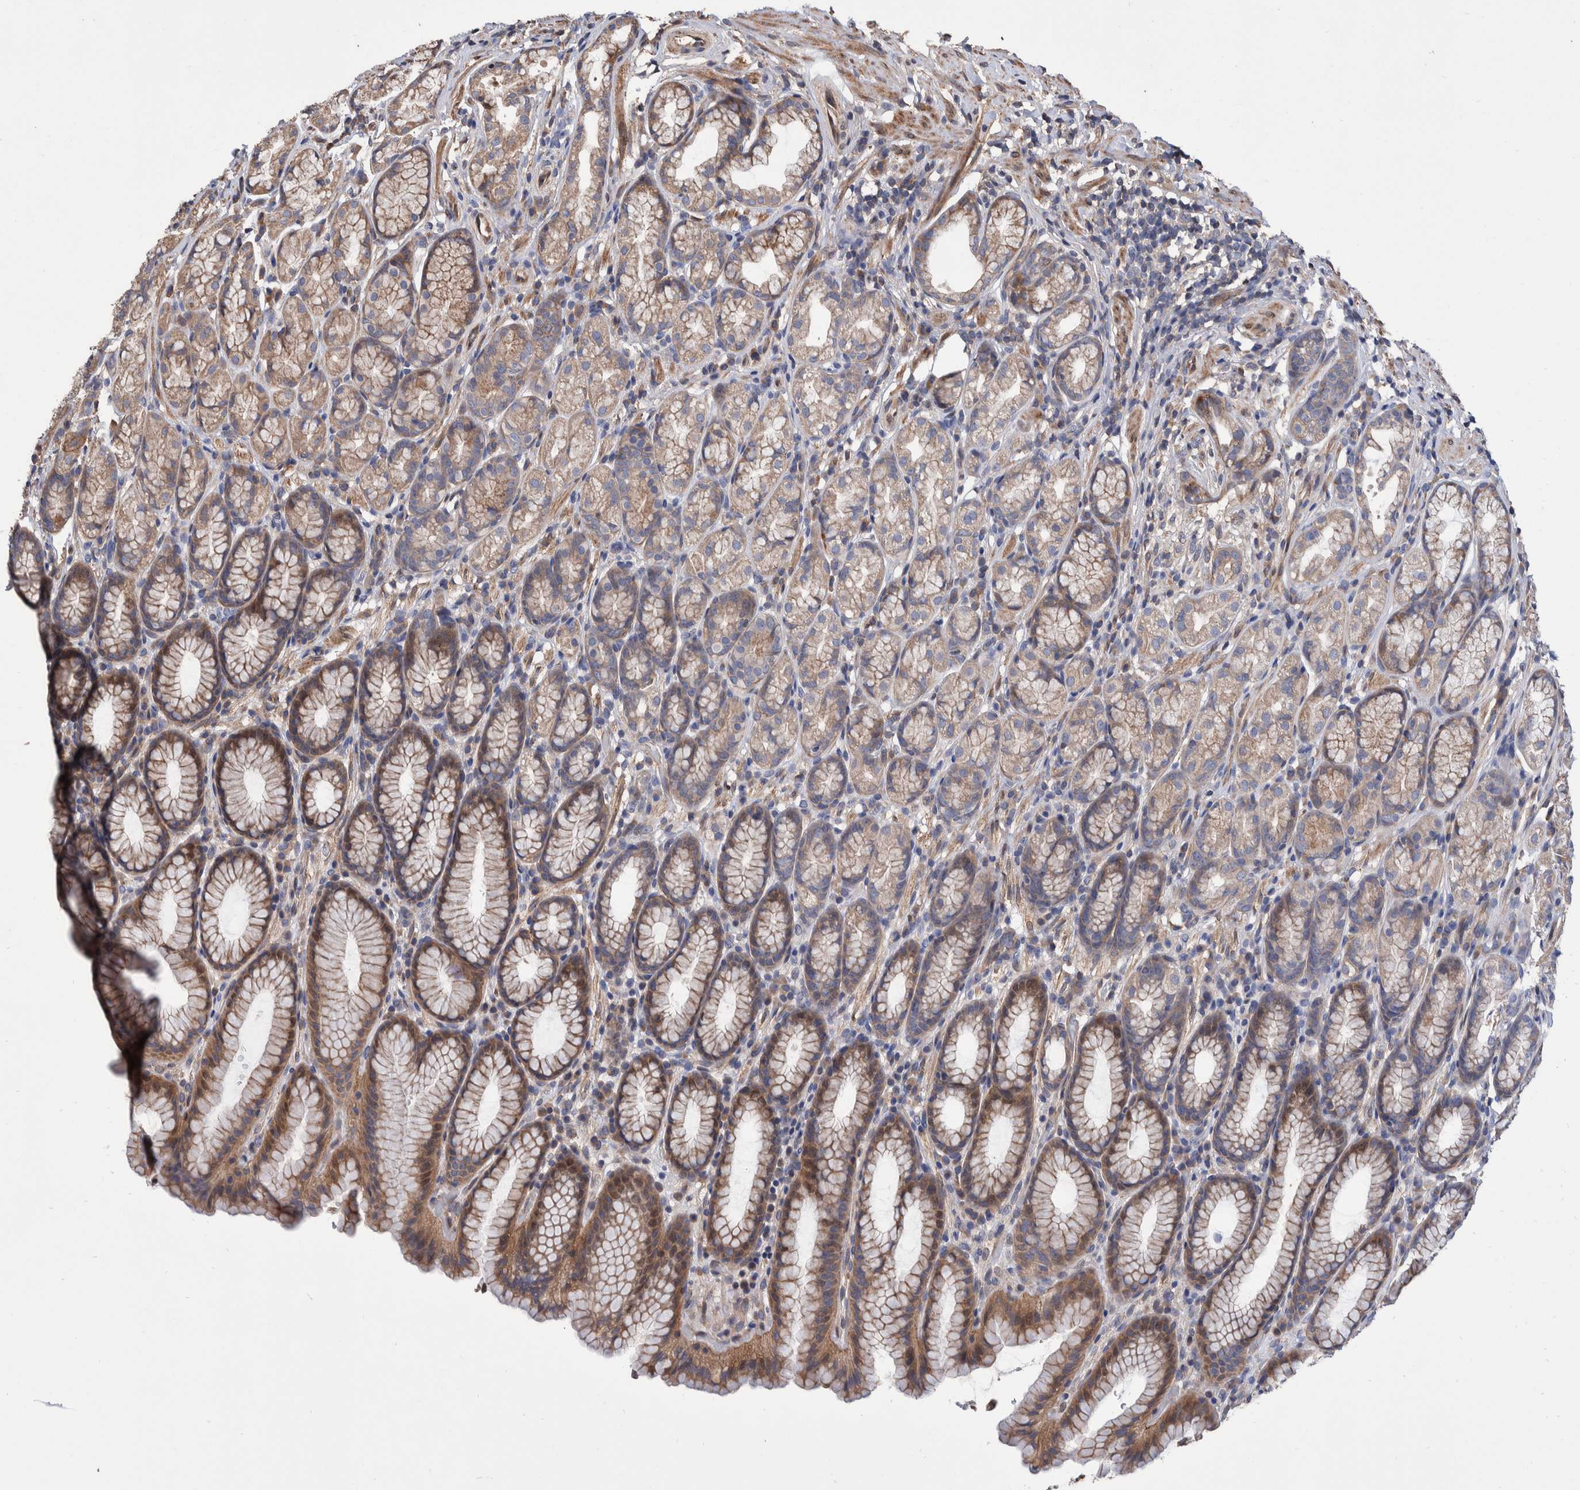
{"staining": {"intensity": "weak", "quantity": ">75%", "location": "cytoplasmic/membranous"}, "tissue": "stomach", "cell_type": "Glandular cells", "image_type": "normal", "snomed": [{"axis": "morphology", "description": "Normal tissue, NOS"}, {"axis": "topography", "description": "Stomach"}], "caption": "Stomach stained with DAB IHC exhibits low levels of weak cytoplasmic/membranous positivity in approximately >75% of glandular cells. Nuclei are stained in blue.", "gene": "SLC45A4", "patient": {"sex": "male", "age": 42}}